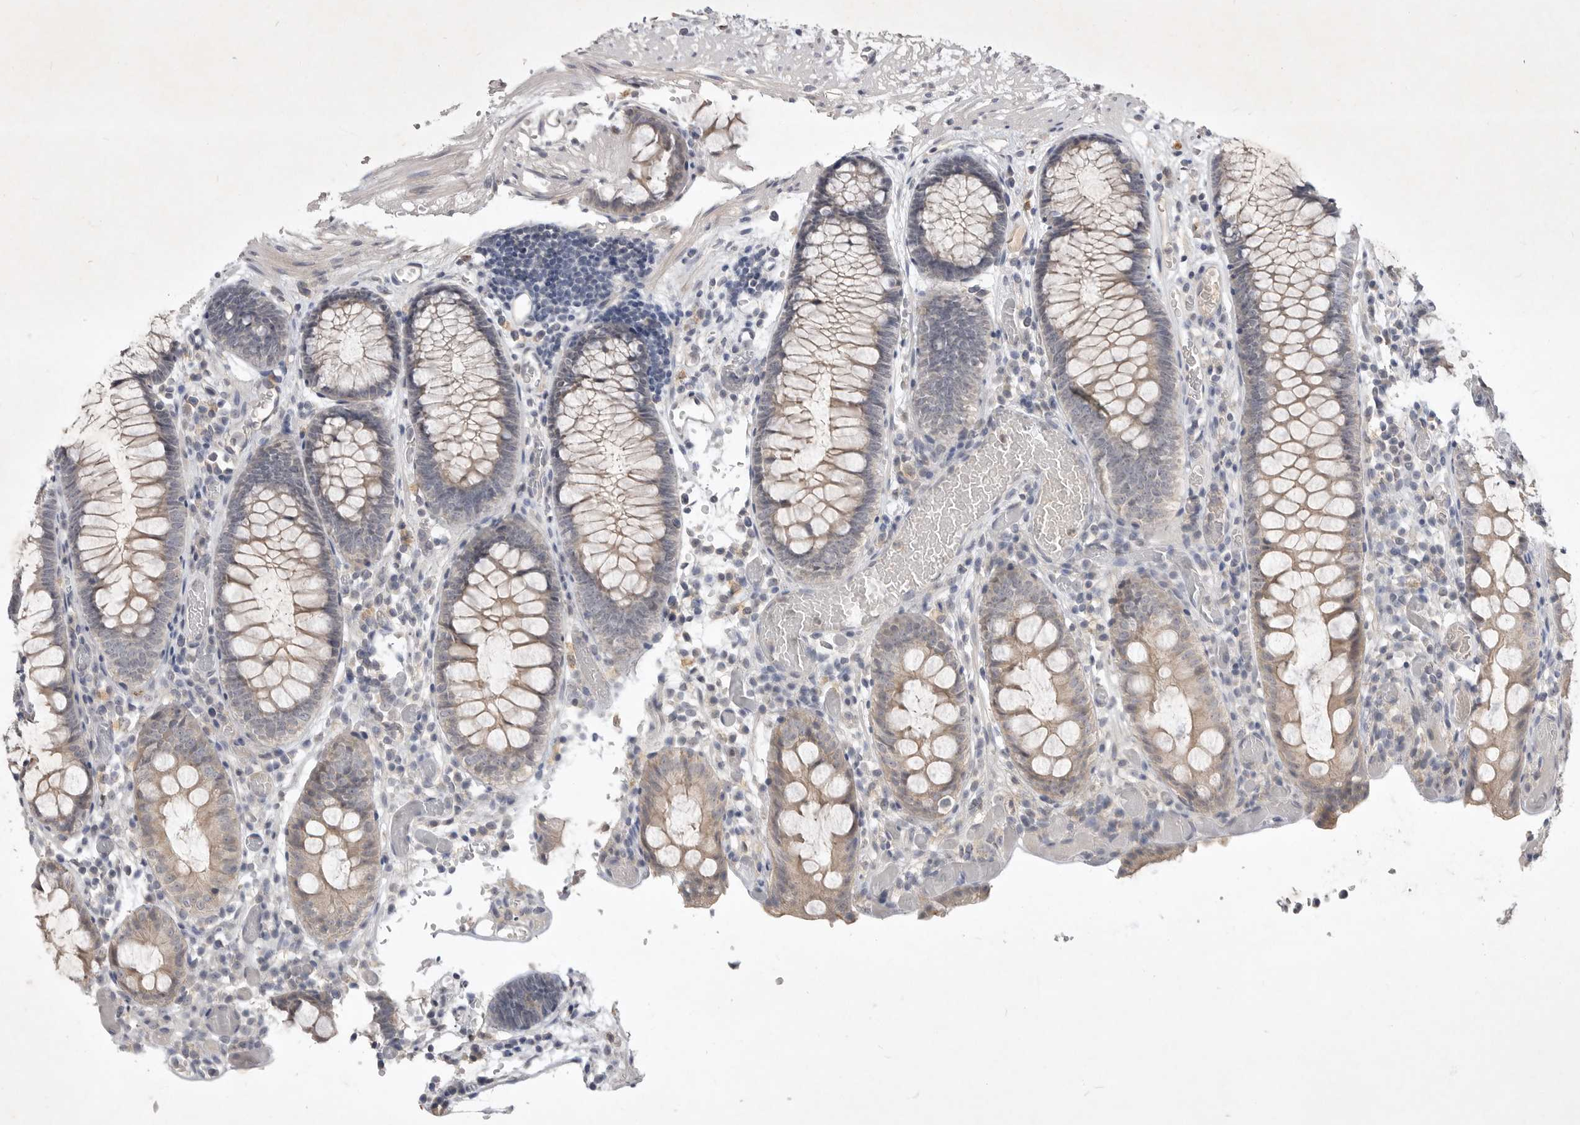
{"staining": {"intensity": "weak", "quantity": ">75%", "location": "cytoplasmic/membranous"}, "tissue": "colon", "cell_type": "Endothelial cells", "image_type": "normal", "snomed": [{"axis": "morphology", "description": "Normal tissue, NOS"}, {"axis": "topography", "description": "Colon"}], "caption": "The histopathology image exhibits staining of unremarkable colon, revealing weak cytoplasmic/membranous protein positivity (brown color) within endothelial cells.", "gene": "ITGAD", "patient": {"sex": "male", "age": 14}}